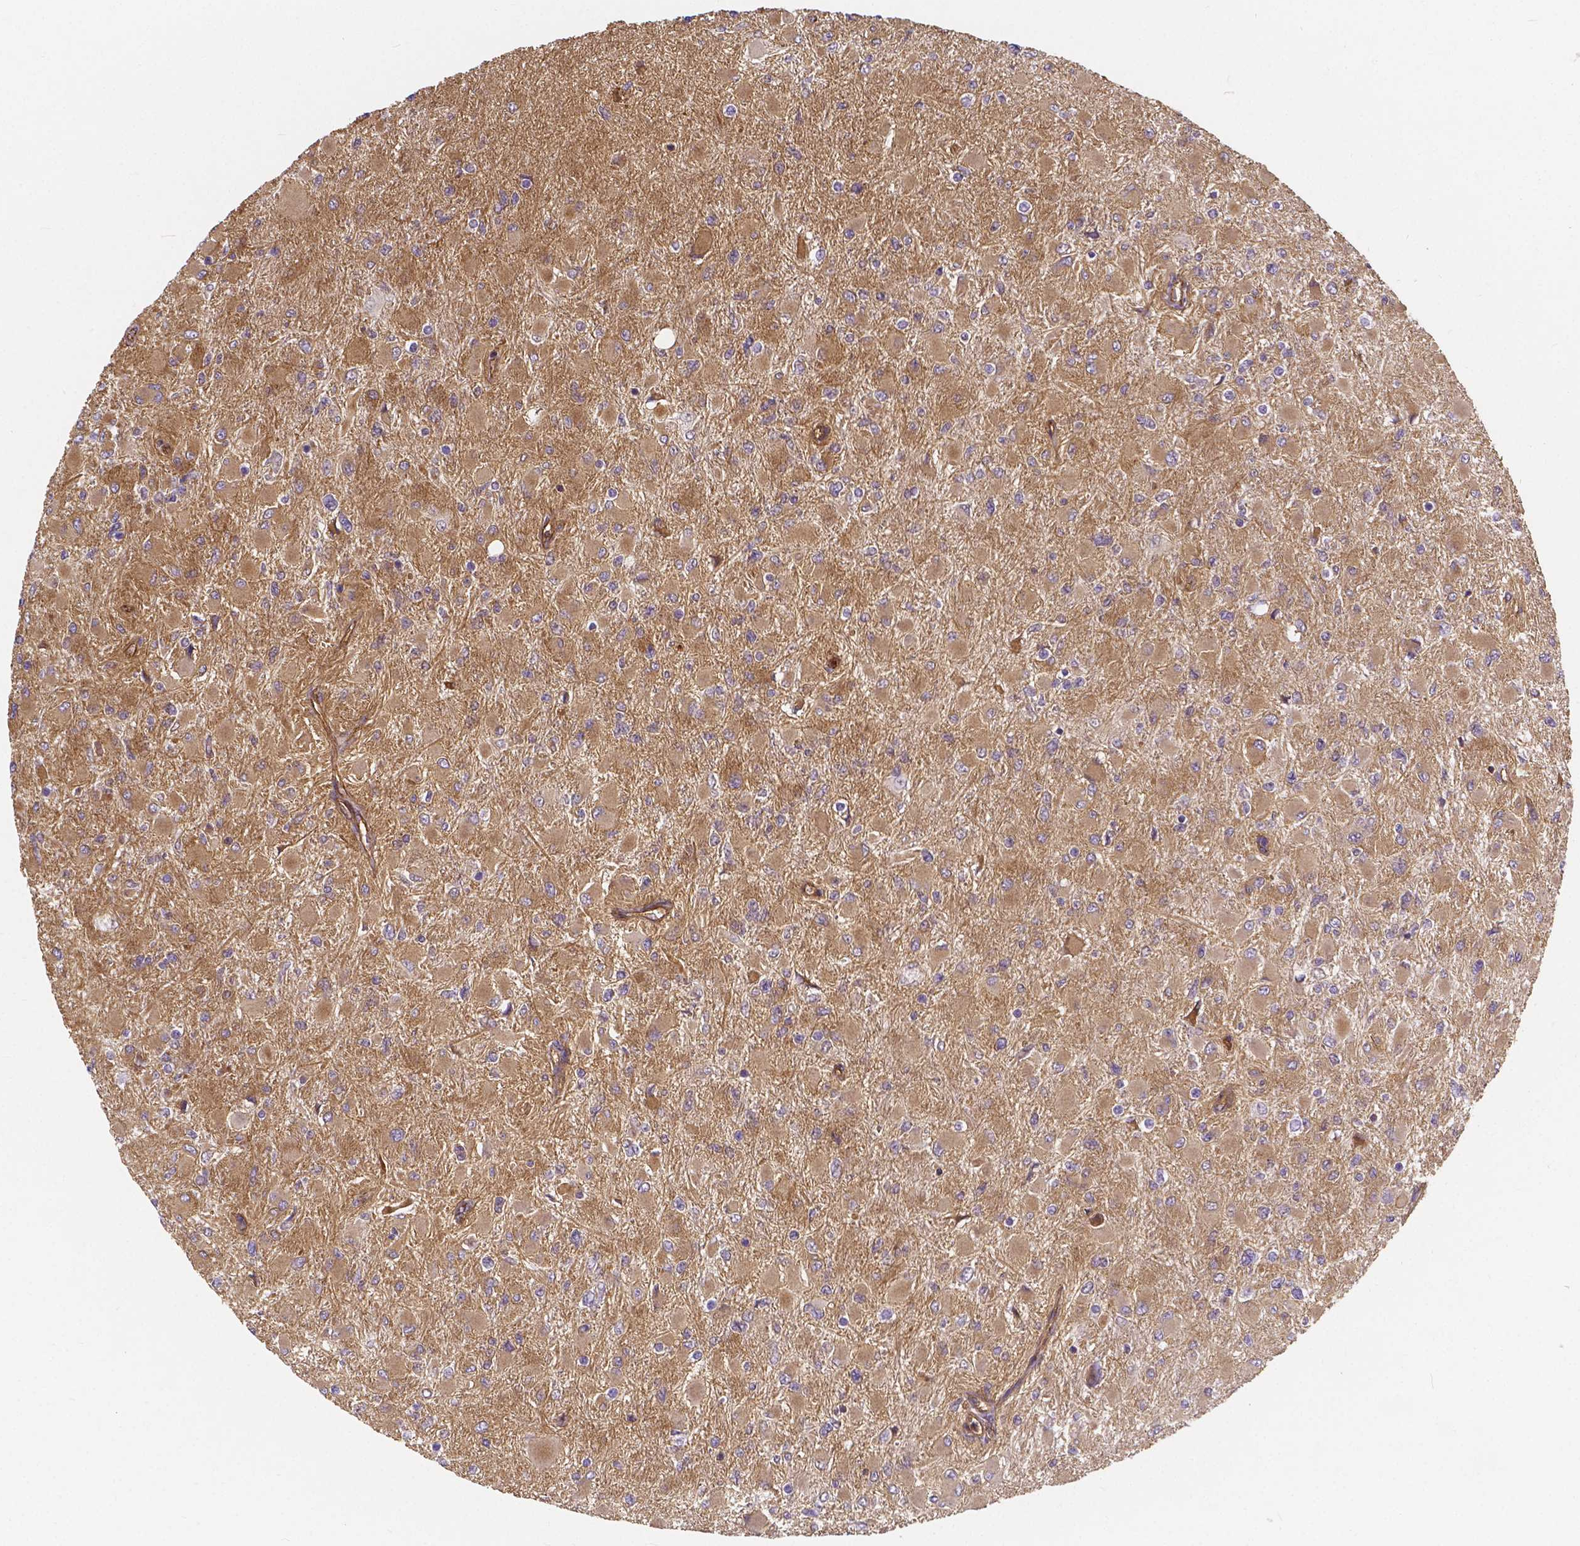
{"staining": {"intensity": "moderate", "quantity": ">75%", "location": "cytoplasmic/membranous"}, "tissue": "glioma", "cell_type": "Tumor cells", "image_type": "cancer", "snomed": [{"axis": "morphology", "description": "Glioma, malignant, High grade"}, {"axis": "topography", "description": "Cerebral cortex"}], "caption": "Brown immunohistochemical staining in glioma reveals moderate cytoplasmic/membranous staining in approximately >75% of tumor cells.", "gene": "CLINT1", "patient": {"sex": "female", "age": 36}}